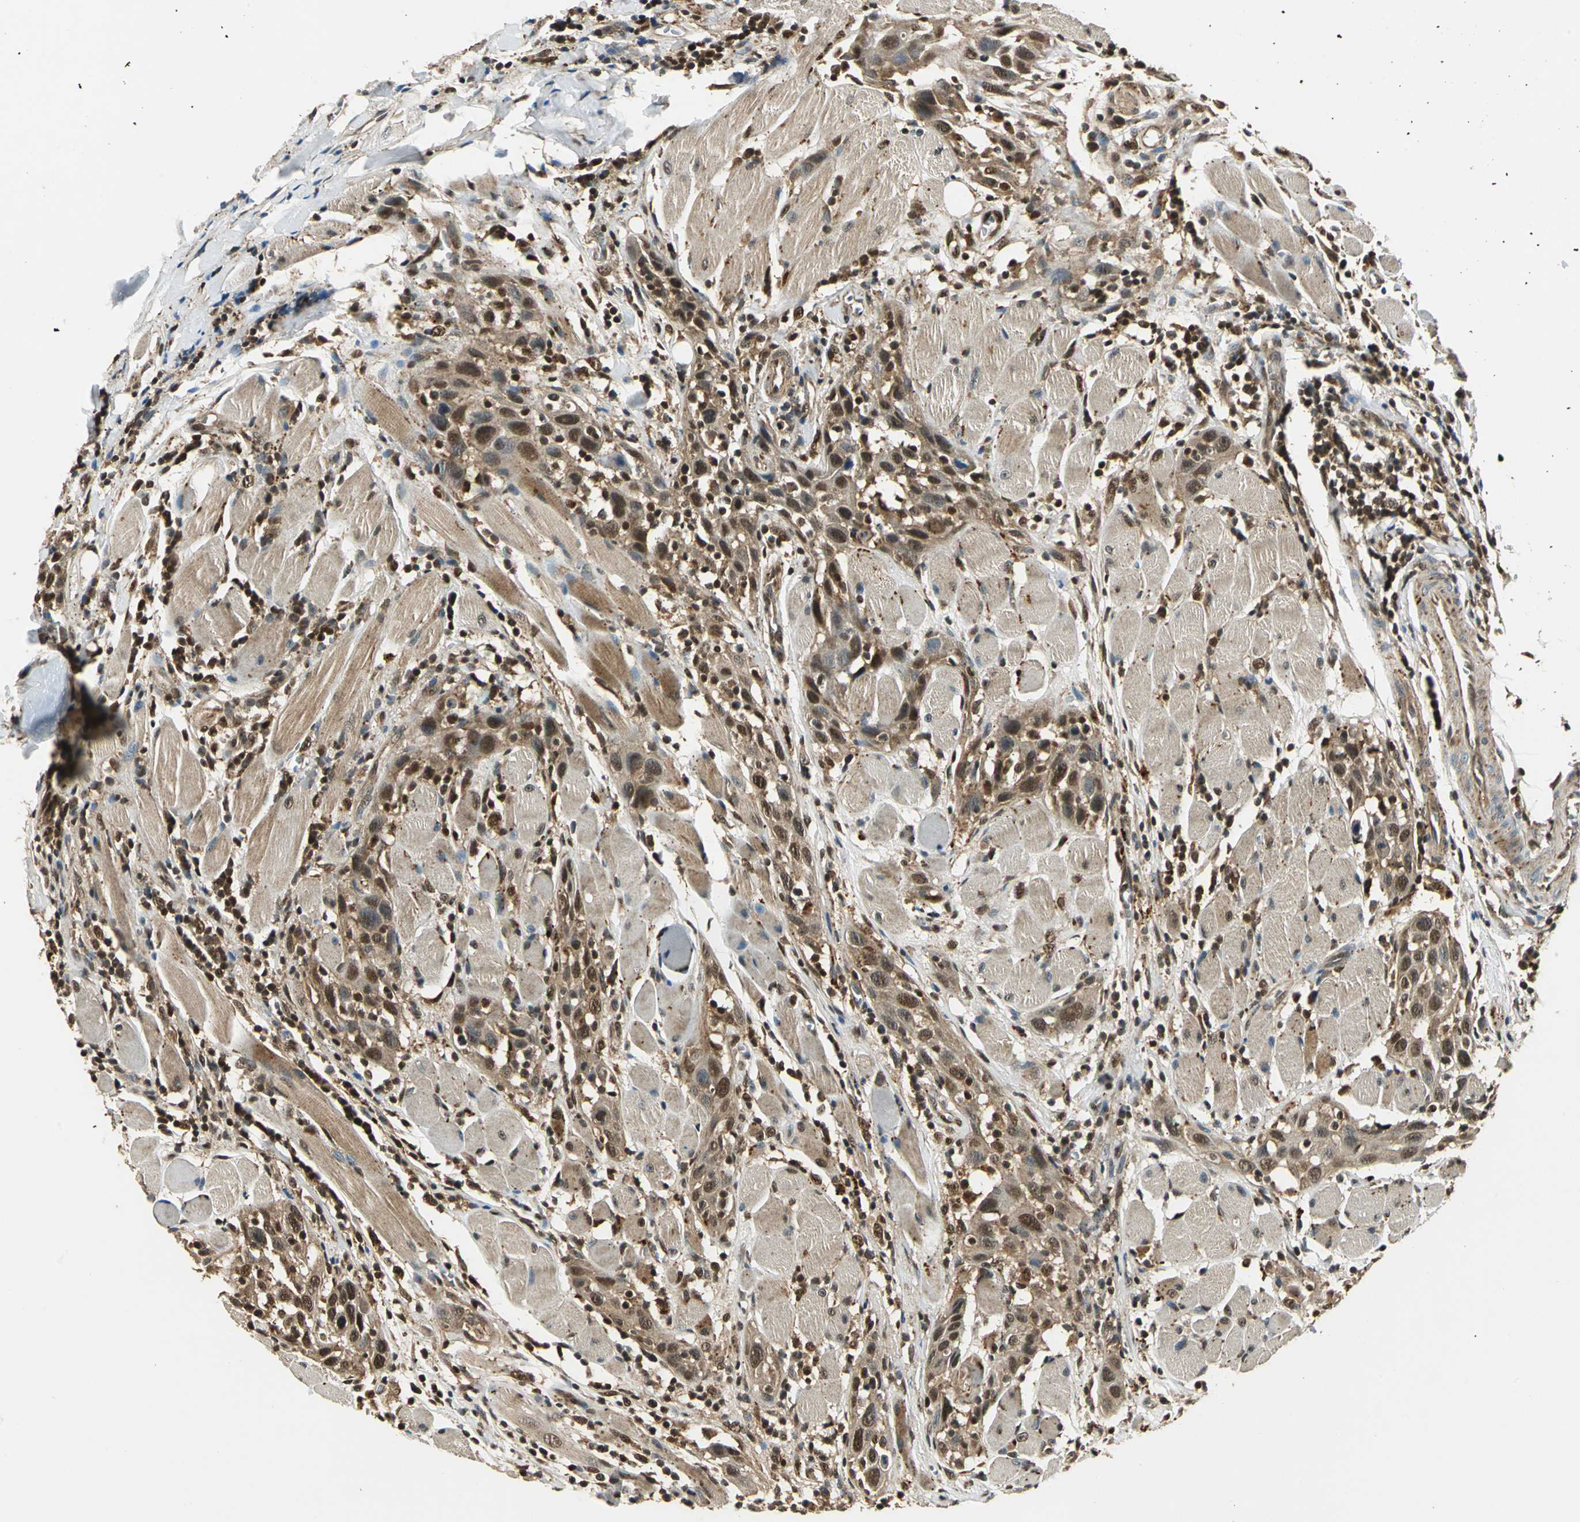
{"staining": {"intensity": "moderate", "quantity": ">75%", "location": "cytoplasmic/membranous,nuclear"}, "tissue": "head and neck cancer", "cell_type": "Tumor cells", "image_type": "cancer", "snomed": [{"axis": "morphology", "description": "Squamous cell carcinoma, NOS"}, {"axis": "topography", "description": "Oral tissue"}, {"axis": "topography", "description": "Head-Neck"}], "caption": "The photomicrograph shows immunohistochemical staining of head and neck cancer (squamous cell carcinoma). There is moderate cytoplasmic/membranous and nuclear expression is identified in about >75% of tumor cells.", "gene": "PPP1R13L", "patient": {"sex": "female", "age": 50}}